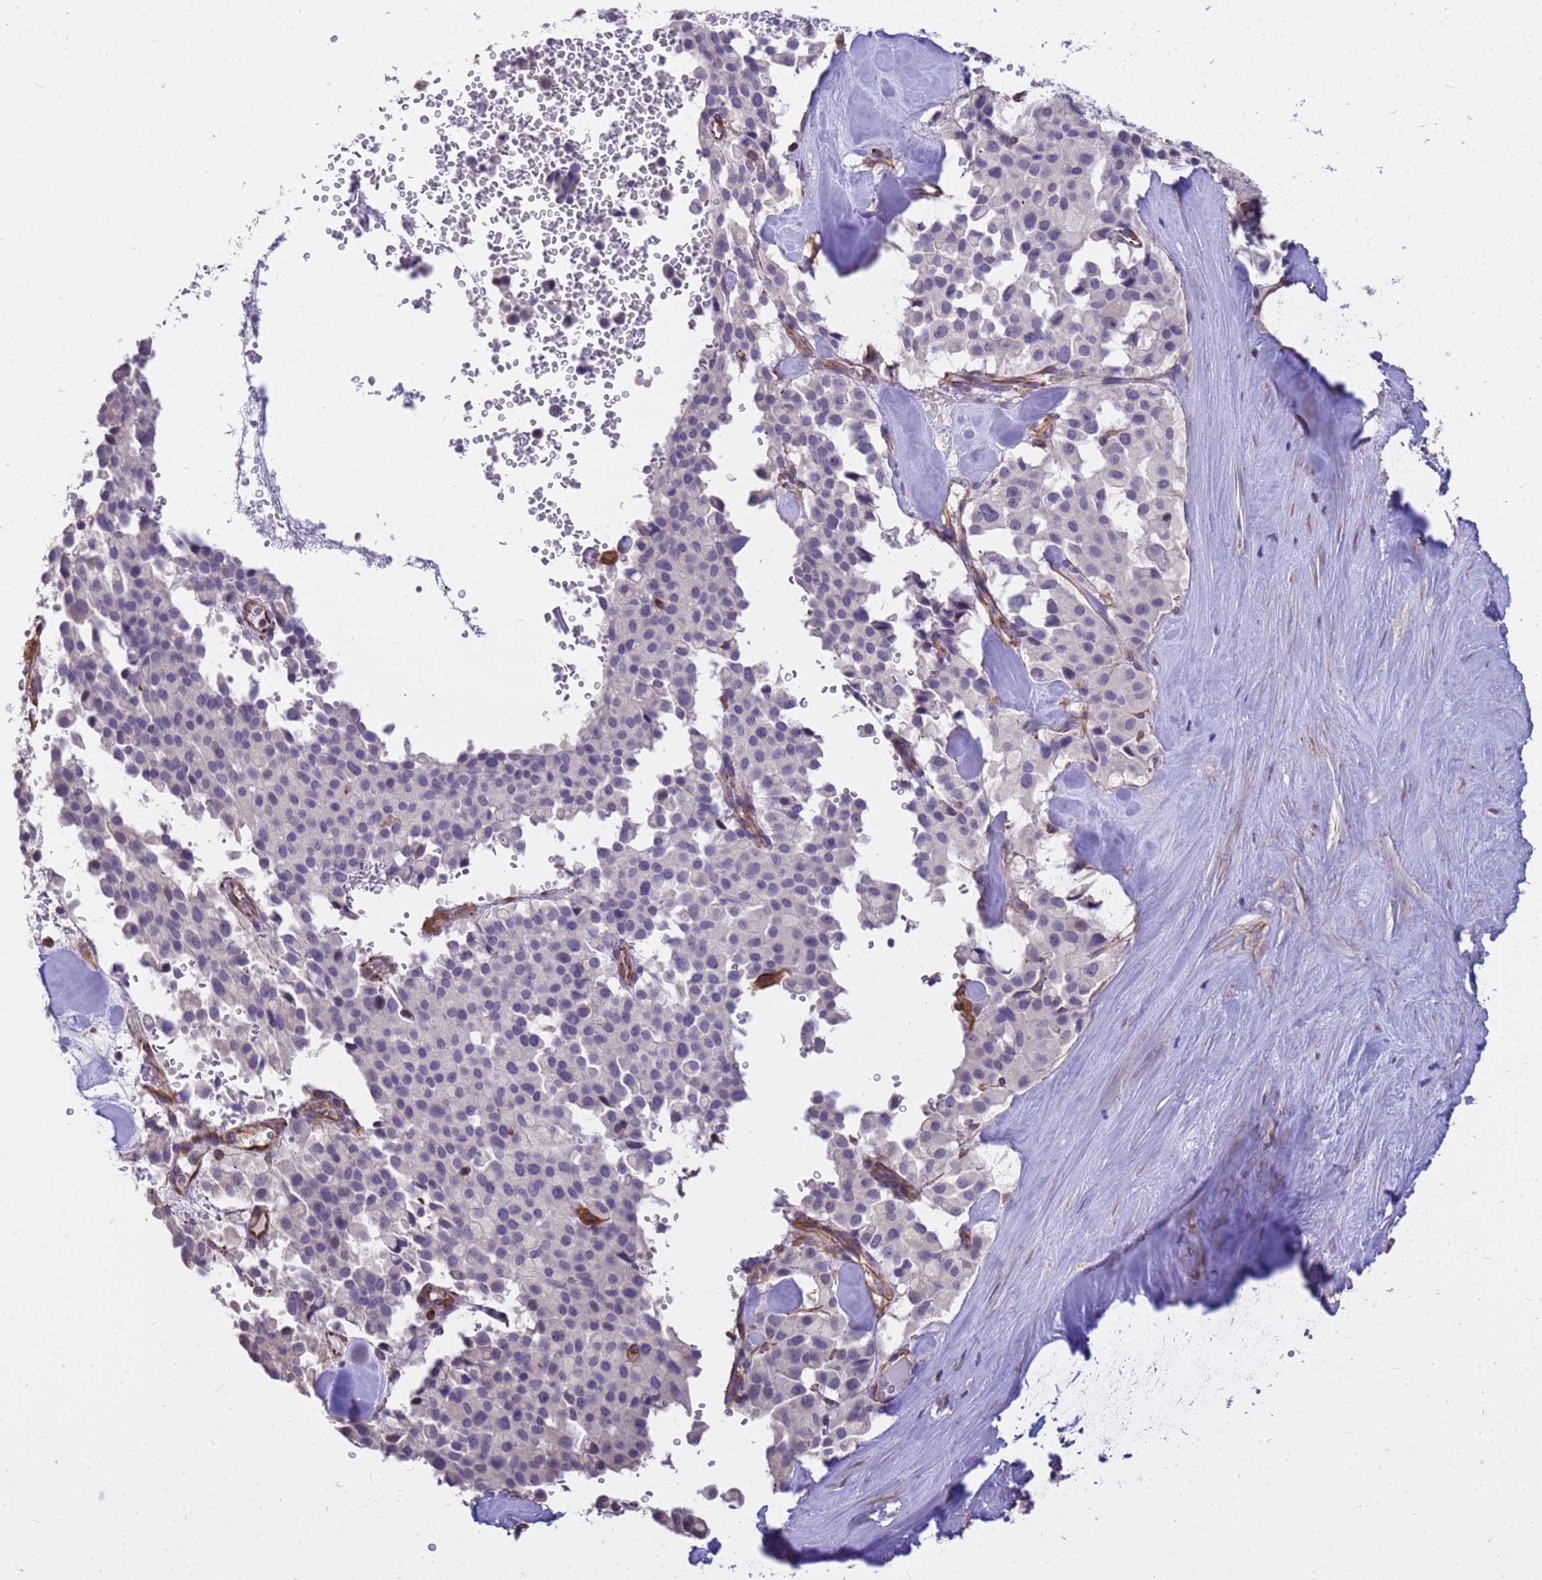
{"staining": {"intensity": "negative", "quantity": "none", "location": "none"}, "tissue": "pancreatic cancer", "cell_type": "Tumor cells", "image_type": "cancer", "snomed": [{"axis": "morphology", "description": "Adenocarcinoma, NOS"}, {"axis": "topography", "description": "Pancreas"}], "caption": "A micrograph of pancreatic cancer stained for a protein reveals no brown staining in tumor cells.", "gene": "TCEAL3", "patient": {"sex": "male", "age": 65}}